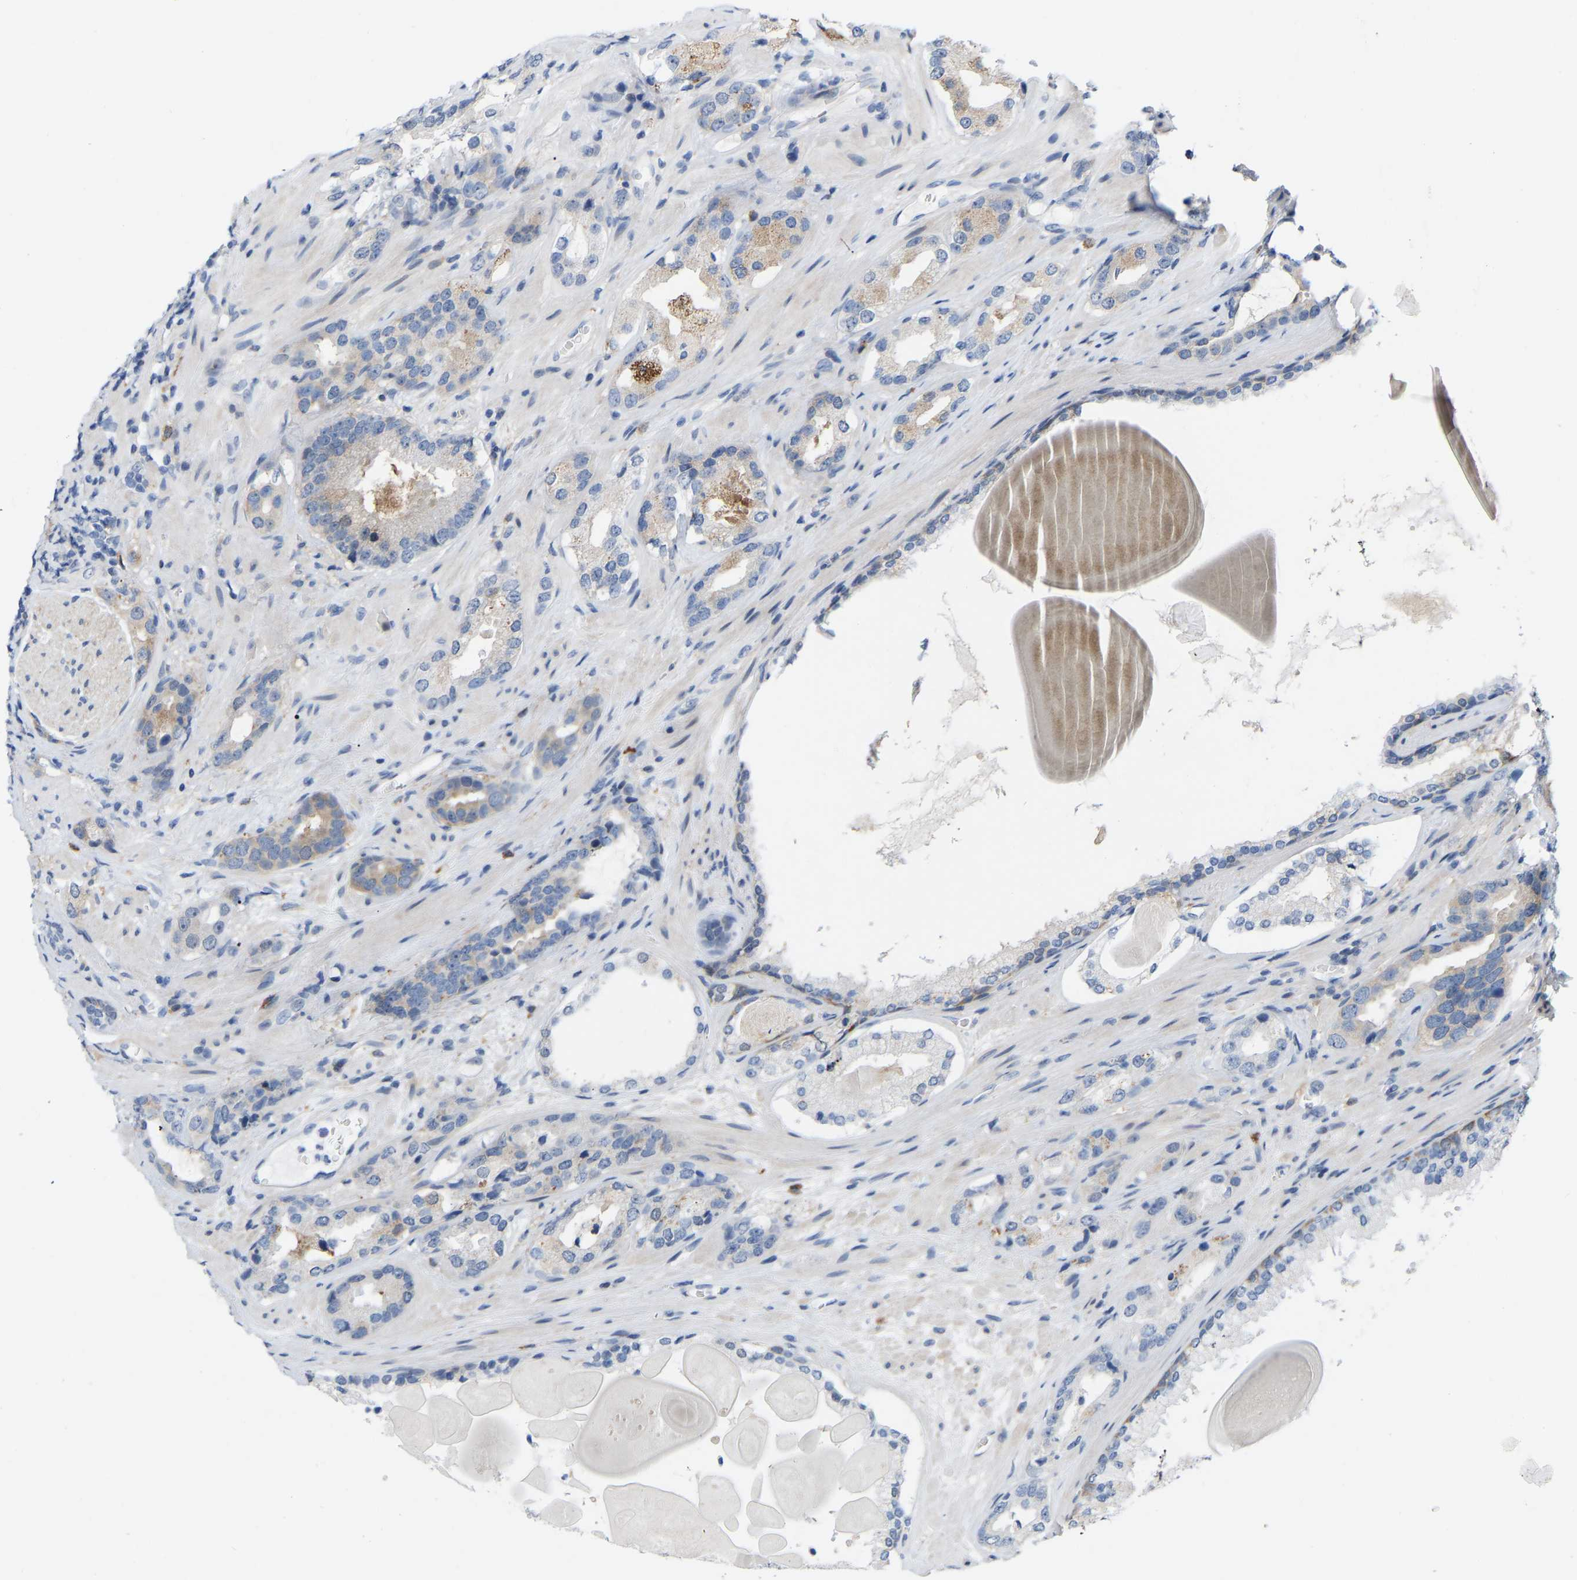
{"staining": {"intensity": "weak", "quantity": "<25%", "location": "cytoplasmic/membranous"}, "tissue": "prostate cancer", "cell_type": "Tumor cells", "image_type": "cancer", "snomed": [{"axis": "morphology", "description": "Adenocarcinoma, High grade"}, {"axis": "topography", "description": "Prostate"}], "caption": "There is no significant expression in tumor cells of adenocarcinoma (high-grade) (prostate).", "gene": "ABTB2", "patient": {"sex": "male", "age": 63}}